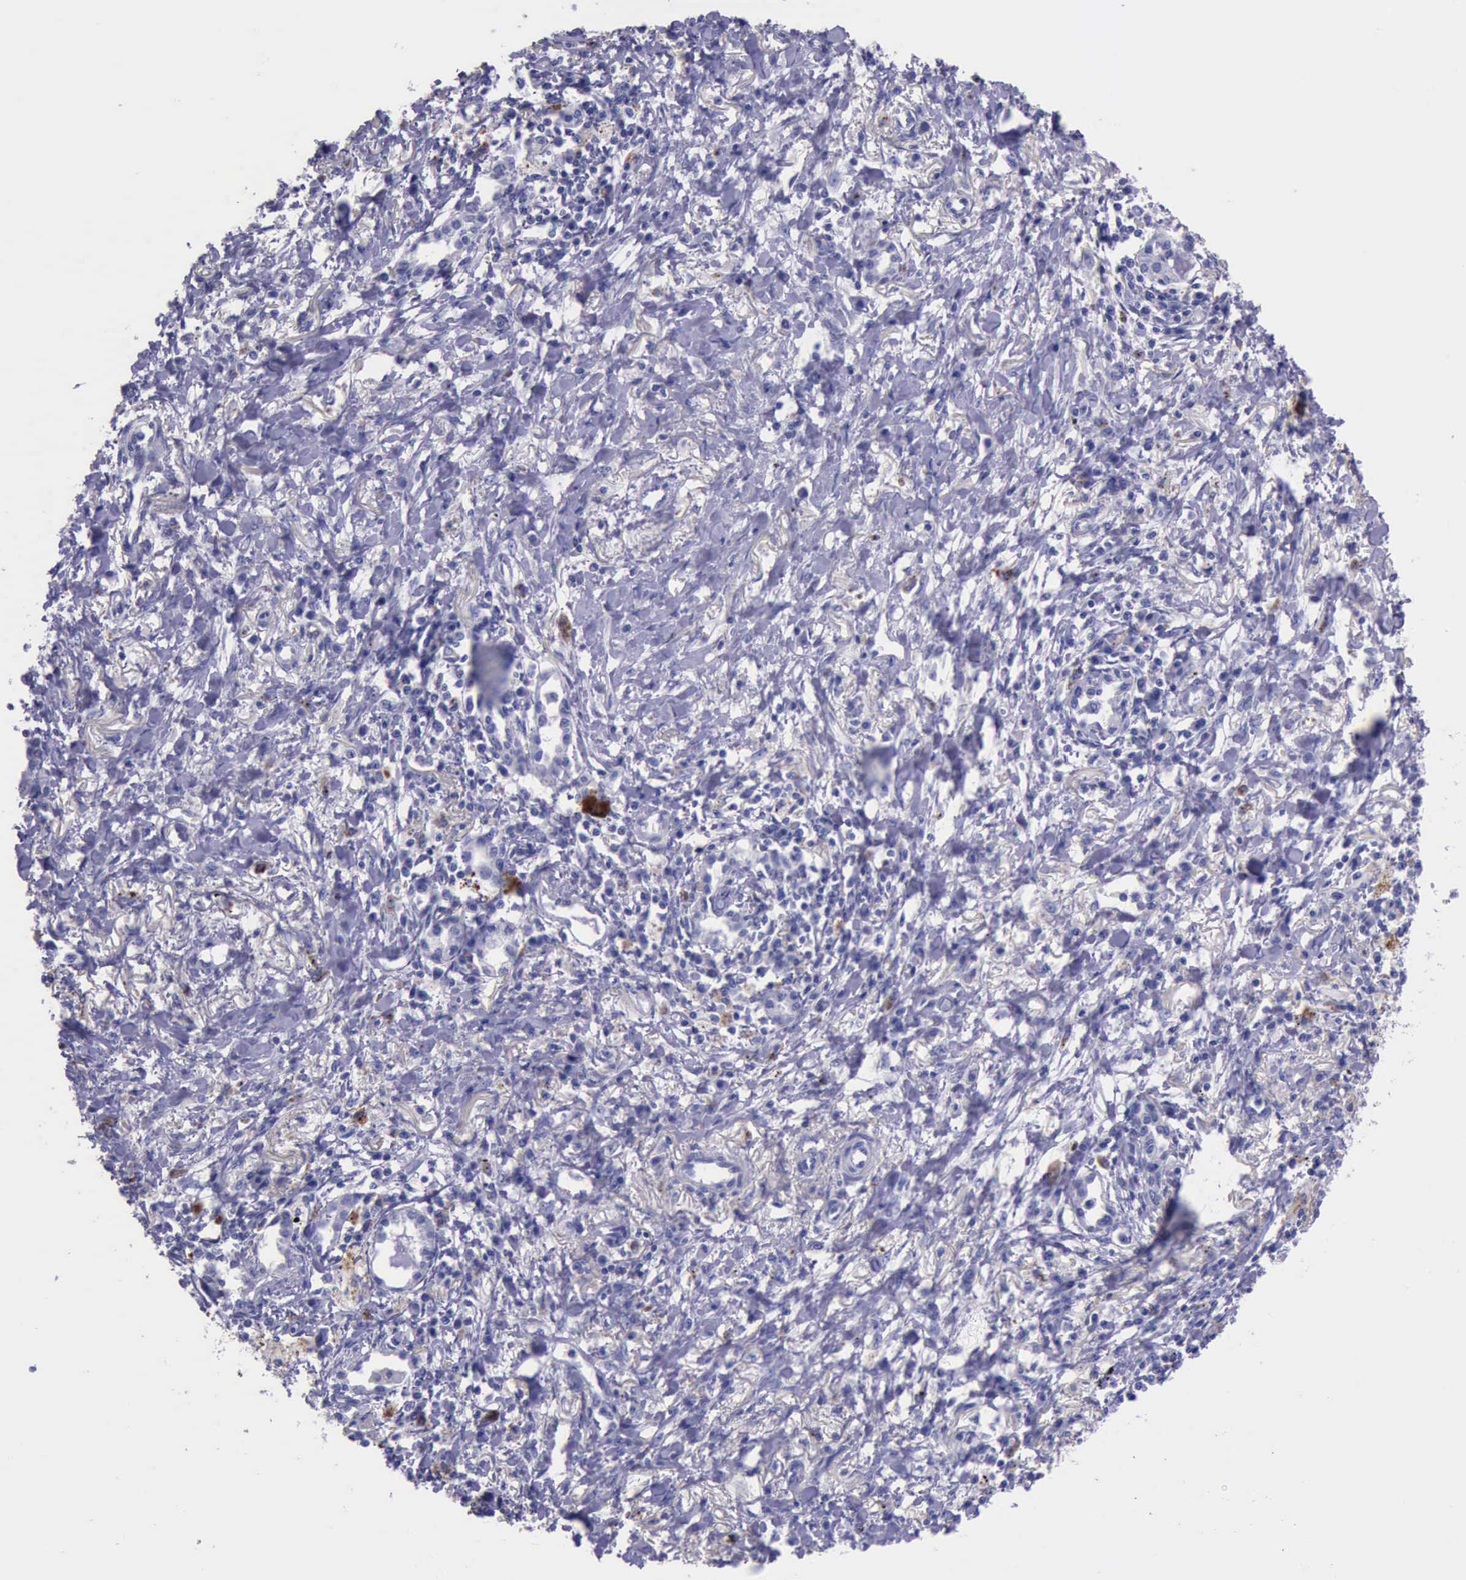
{"staining": {"intensity": "negative", "quantity": "none", "location": "none"}, "tissue": "lung cancer", "cell_type": "Tumor cells", "image_type": "cancer", "snomed": [{"axis": "morphology", "description": "Adenocarcinoma, NOS"}, {"axis": "topography", "description": "Lung"}], "caption": "Adenocarcinoma (lung) was stained to show a protein in brown. There is no significant positivity in tumor cells.", "gene": "GLA", "patient": {"sex": "male", "age": 60}}